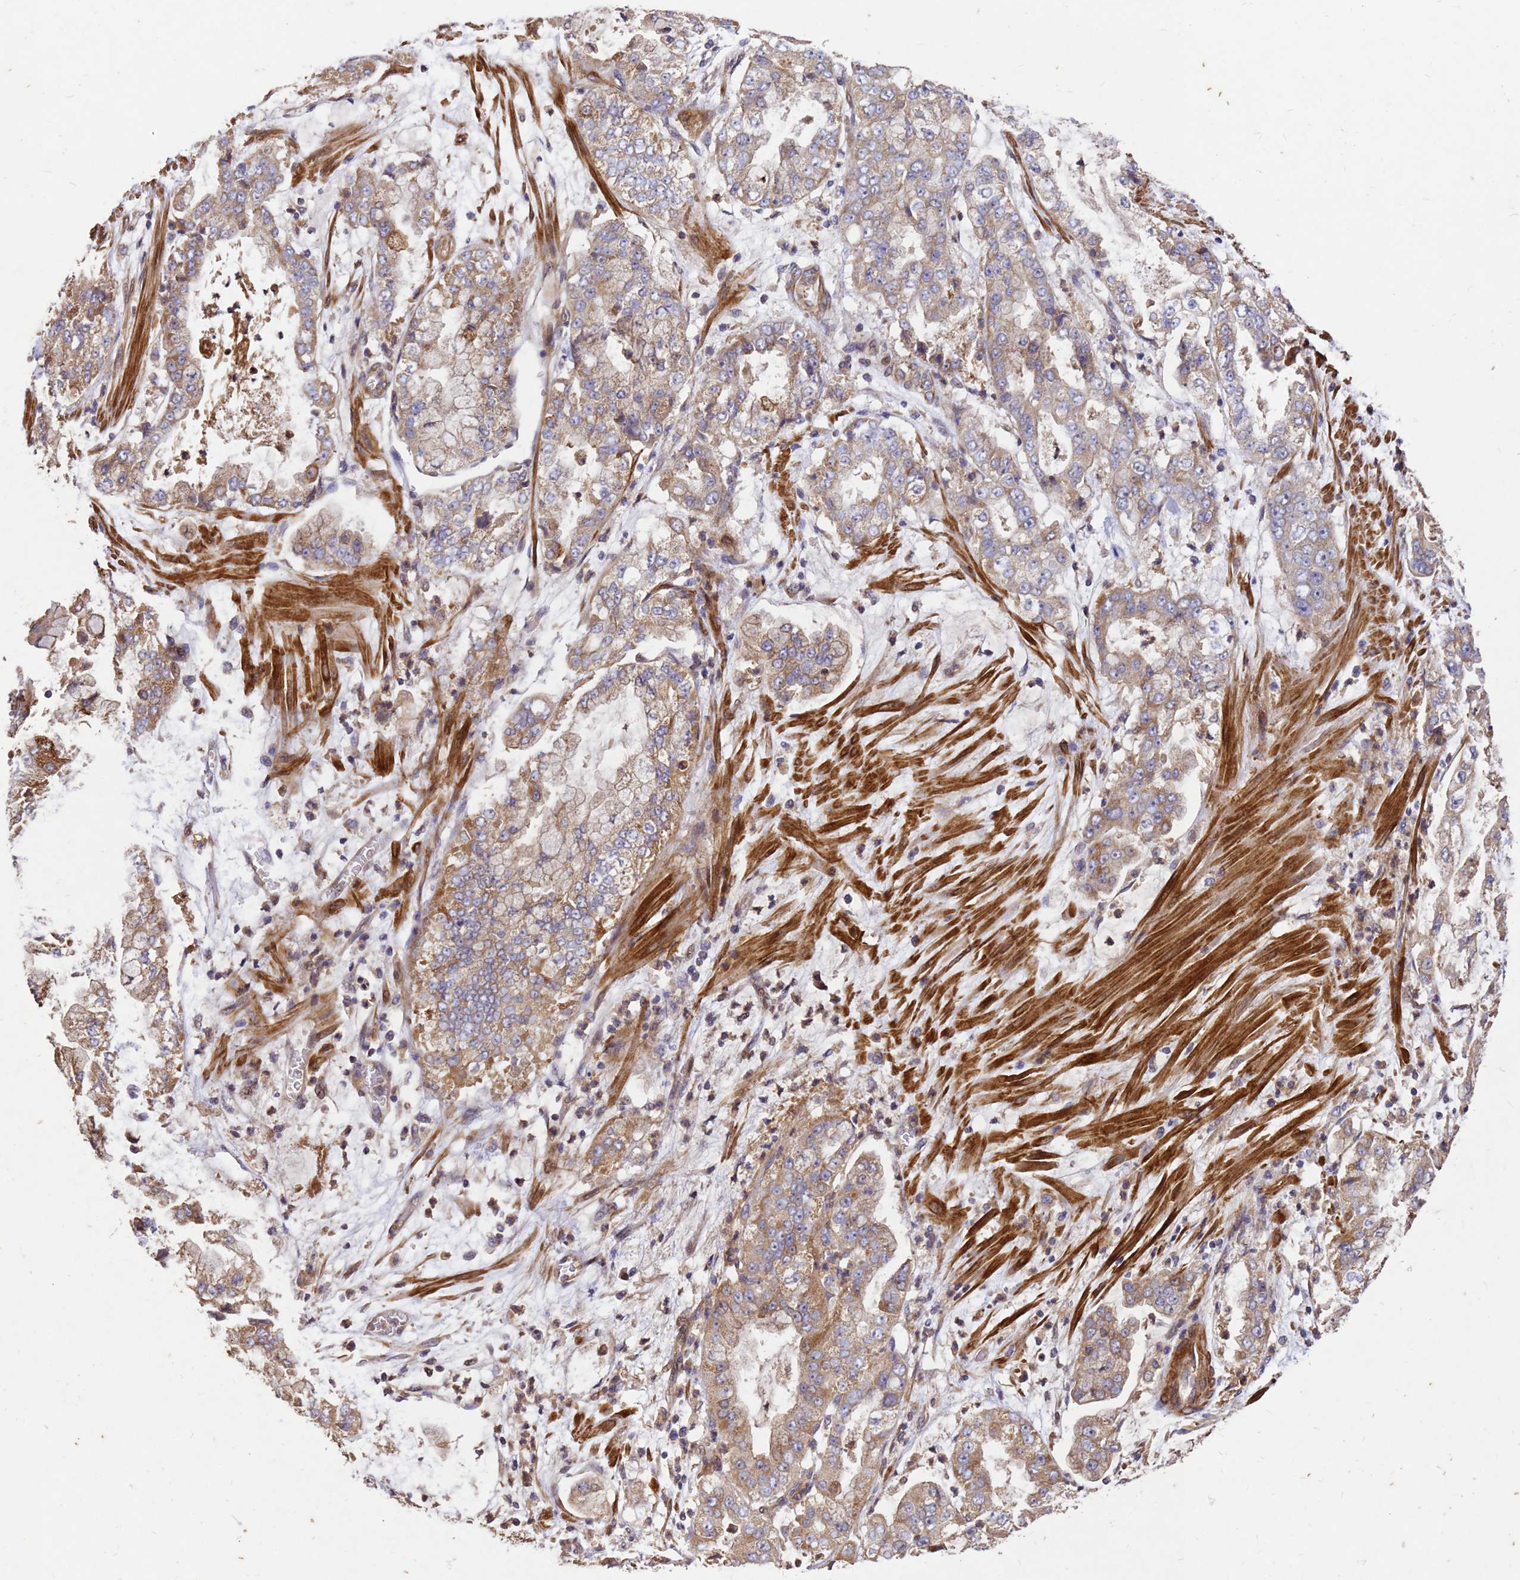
{"staining": {"intensity": "moderate", "quantity": ">75%", "location": "cytoplasmic/membranous"}, "tissue": "stomach cancer", "cell_type": "Tumor cells", "image_type": "cancer", "snomed": [{"axis": "morphology", "description": "Adenocarcinoma, NOS"}, {"axis": "topography", "description": "Stomach"}], "caption": "A brown stain shows moderate cytoplasmic/membranous staining of a protein in human stomach cancer tumor cells.", "gene": "RSPRY1", "patient": {"sex": "male", "age": 76}}